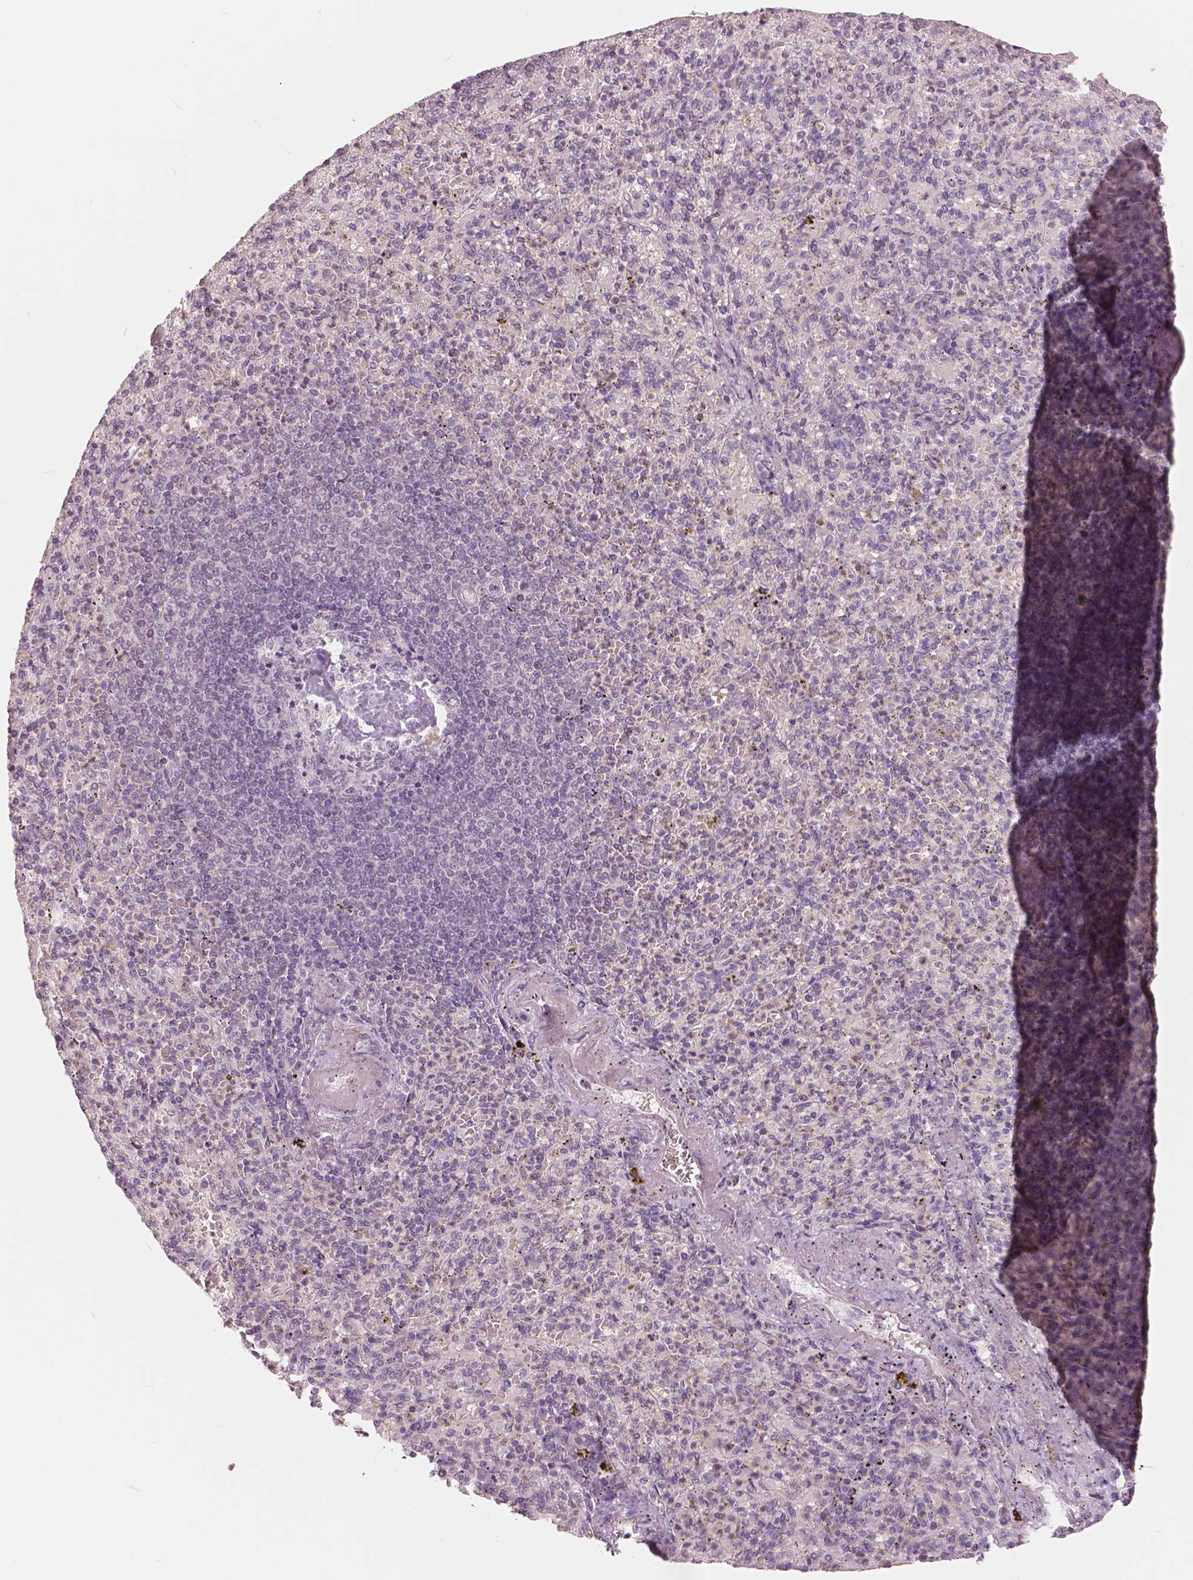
{"staining": {"intensity": "negative", "quantity": "none", "location": "none"}, "tissue": "spleen", "cell_type": "Cells in red pulp", "image_type": "normal", "snomed": [{"axis": "morphology", "description": "Normal tissue, NOS"}, {"axis": "topography", "description": "Spleen"}], "caption": "Protein analysis of unremarkable spleen displays no significant positivity in cells in red pulp.", "gene": "NANOG", "patient": {"sex": "female", "age": 74}}